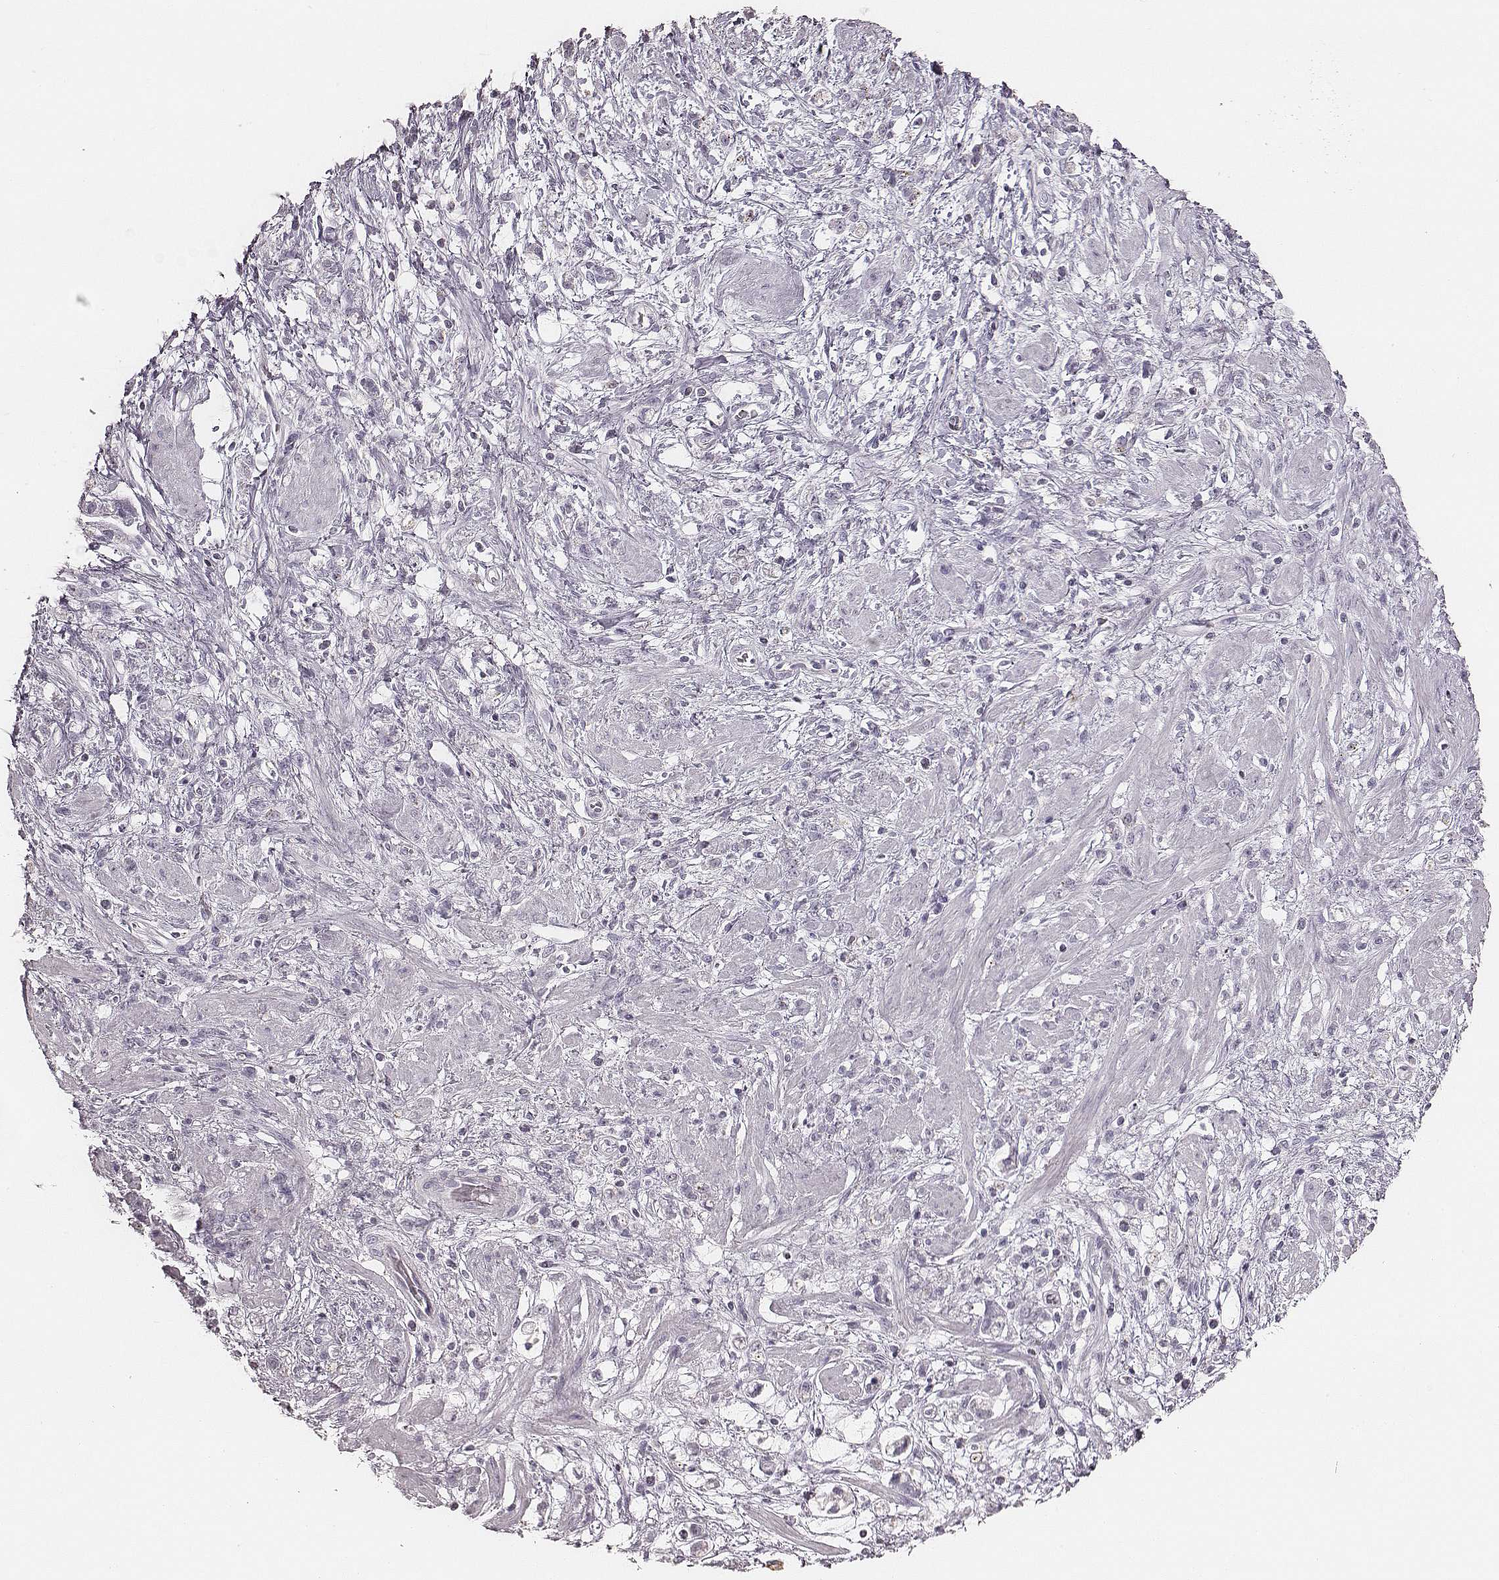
{"staining": {"intensity": "negative", "quantity": "none", "location": "none"}, "tissue": "stomach cancer", "cell_type": "Tumor cells", "image_type": "cancer", "snomed": [{"axis": "morphology", "description": "Adenocarcinoma, NOS"}, {"axis": "topography", "description": "Stomach"}], "caption": "There is no significant expression in tumor cells of stomach cancer.", "gene": "ZNF365", "patient": {"sex": "female", "age": 60}}